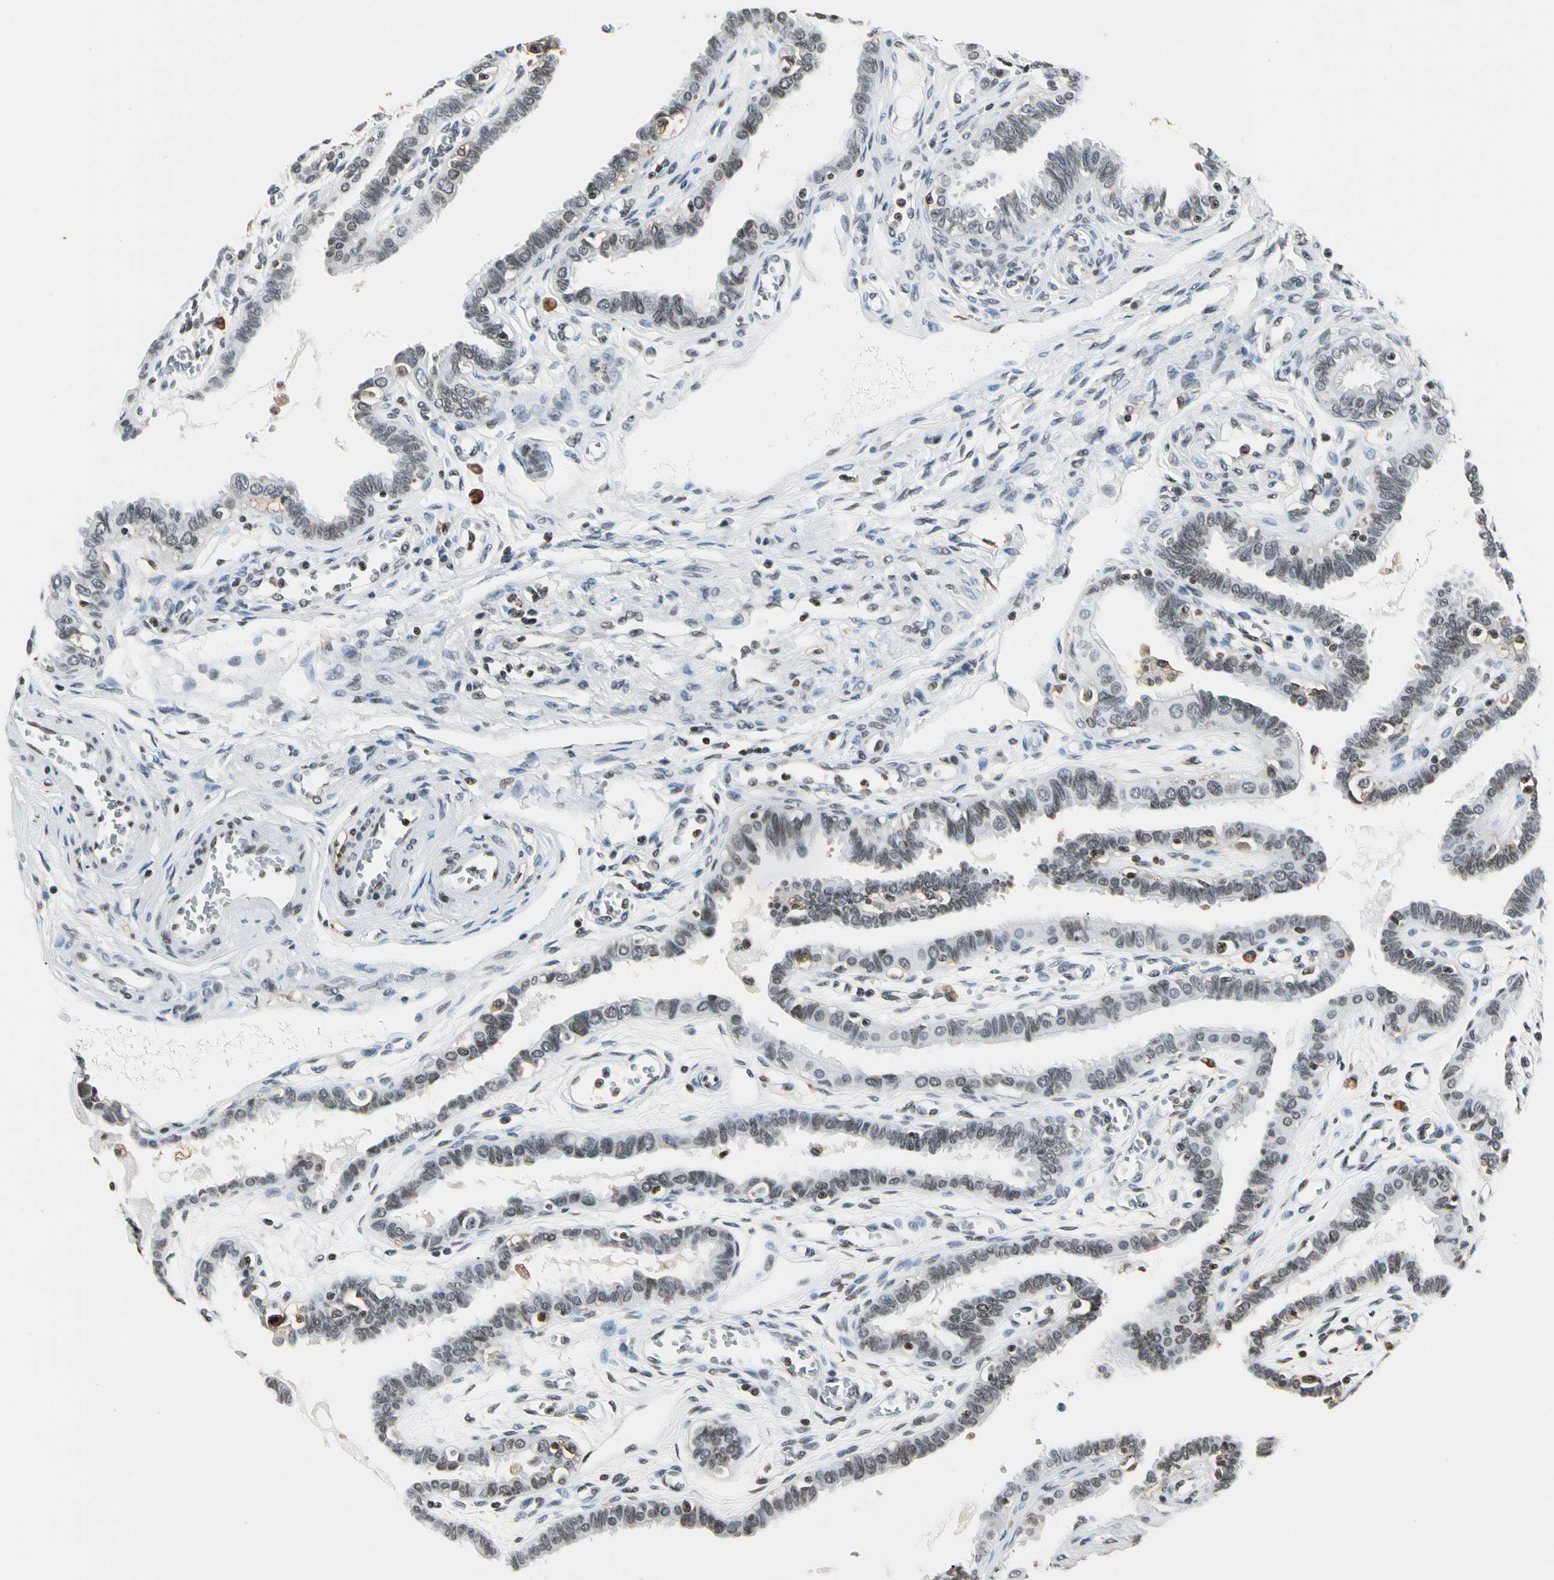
{"staining": {"intensity": "weak", "quantity": "25%-75%", "location": "nuclear"}, "tissue": "fallopian tube", "cell_type": "Glandular cells", "image_type": "normal", "snomed": [{"axis": "morphology", "description": "Normal tissue, NOS"}, {"axis": "topography", "description": "Fallopian tube"}], "caption": "Glandular cells reveal low levels of weak nuclear positivity in about 25%-75% of cells in unremarkable human fallopian tube. (DAB = brown stain, brightfield microscopy at high magnification).", "gene": "FER", "patient": {"sex": "female", "age": 67}}